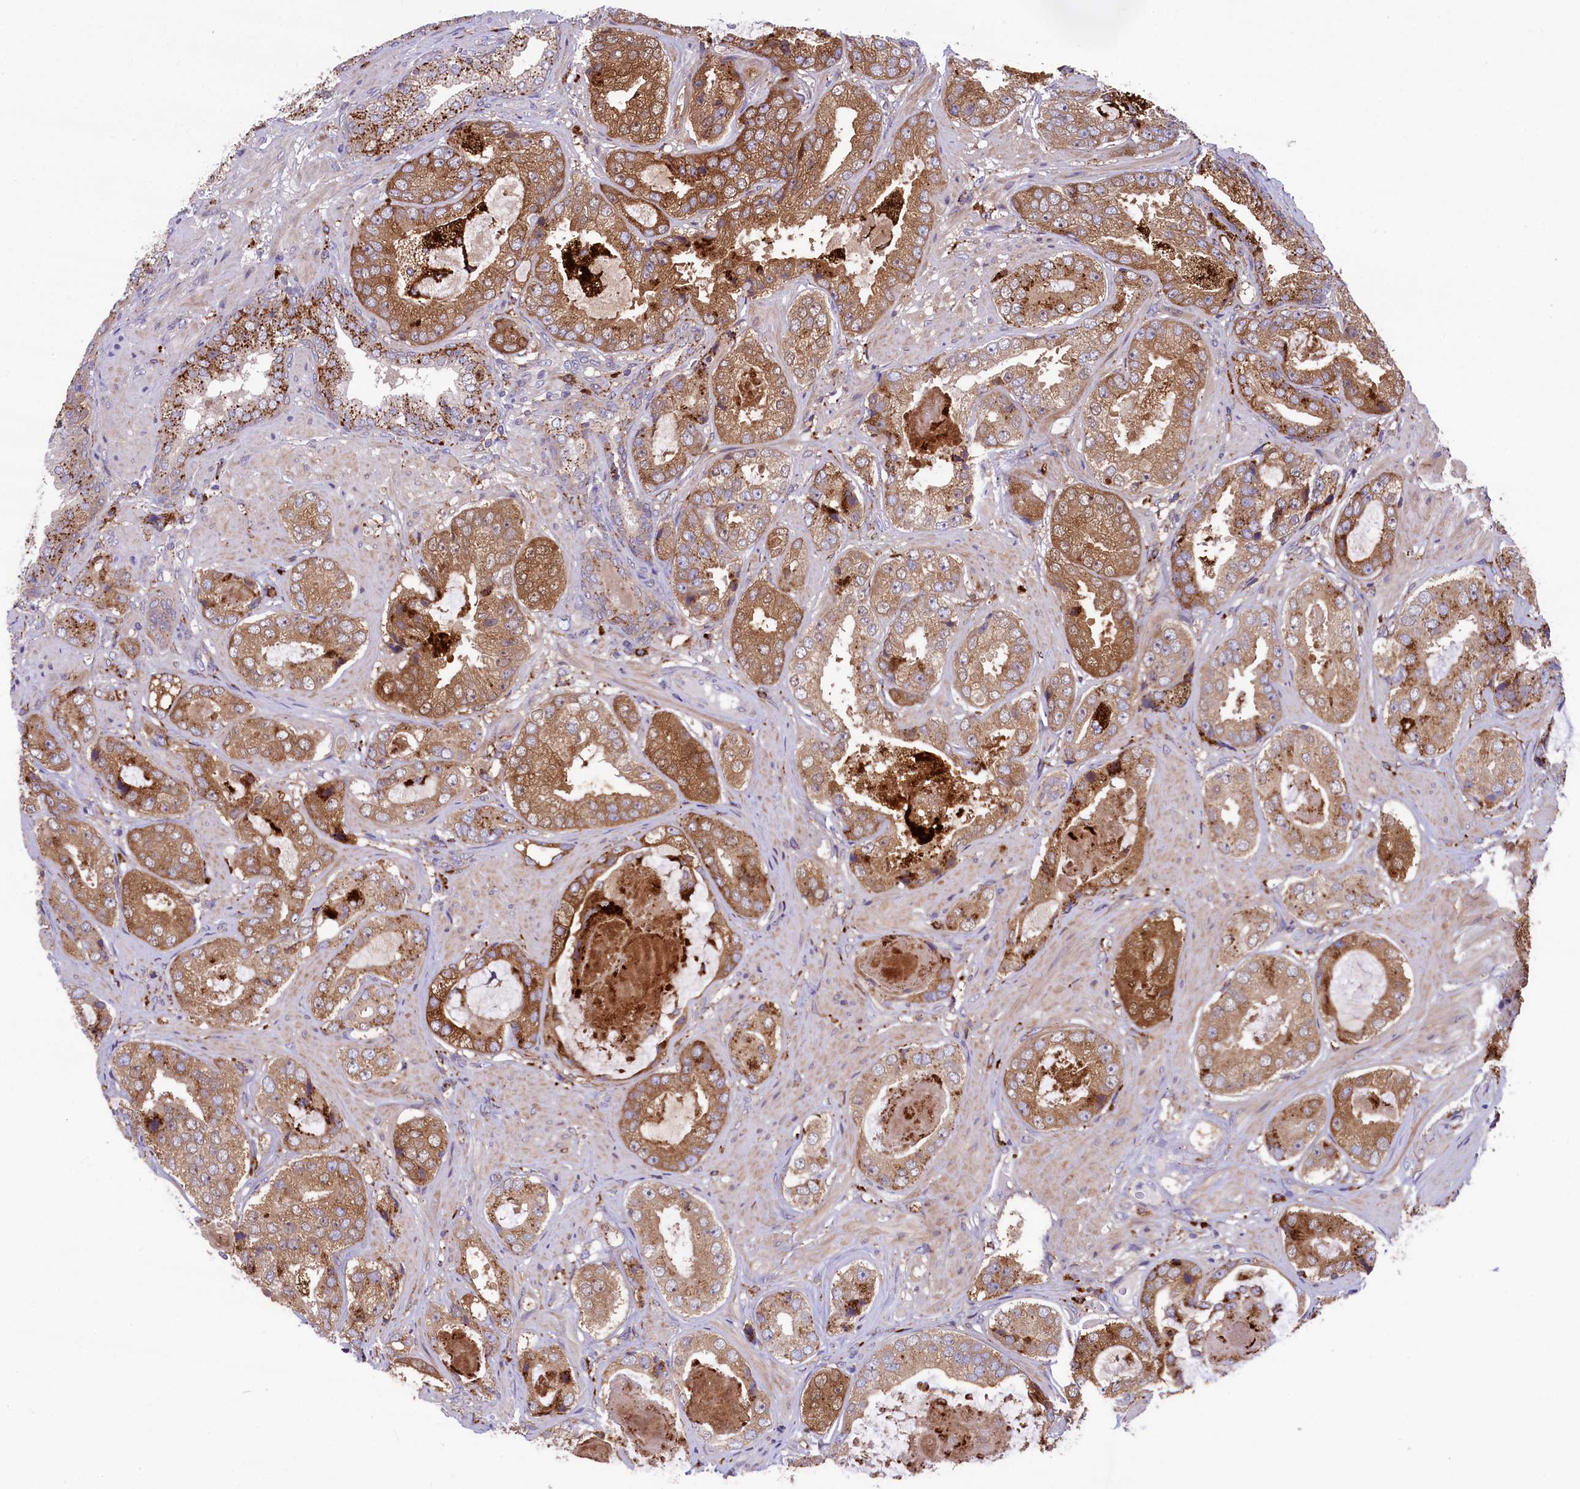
{"staining": {"intensity": "moderate", "quantity": ">75%", "location": "cytoplasmic/membranous"}, "tissue": "prostate cancer", "cell_type": "Tumor cells", "image_type": "cancer", "snomed": [{"axis": "morphology", "description": "Adenocarcinoma, High grade"}, {"axis": "topography", "description": "Prostate"}], "caption": "Tumor cells exhibit moderate cytoplasmic/membranous staining in about >75% of cells in prostate cancer (high-grade adenocarcinoma).", "gene": "MAN2B1", "patient": {"sex": "male", "age": 59}}